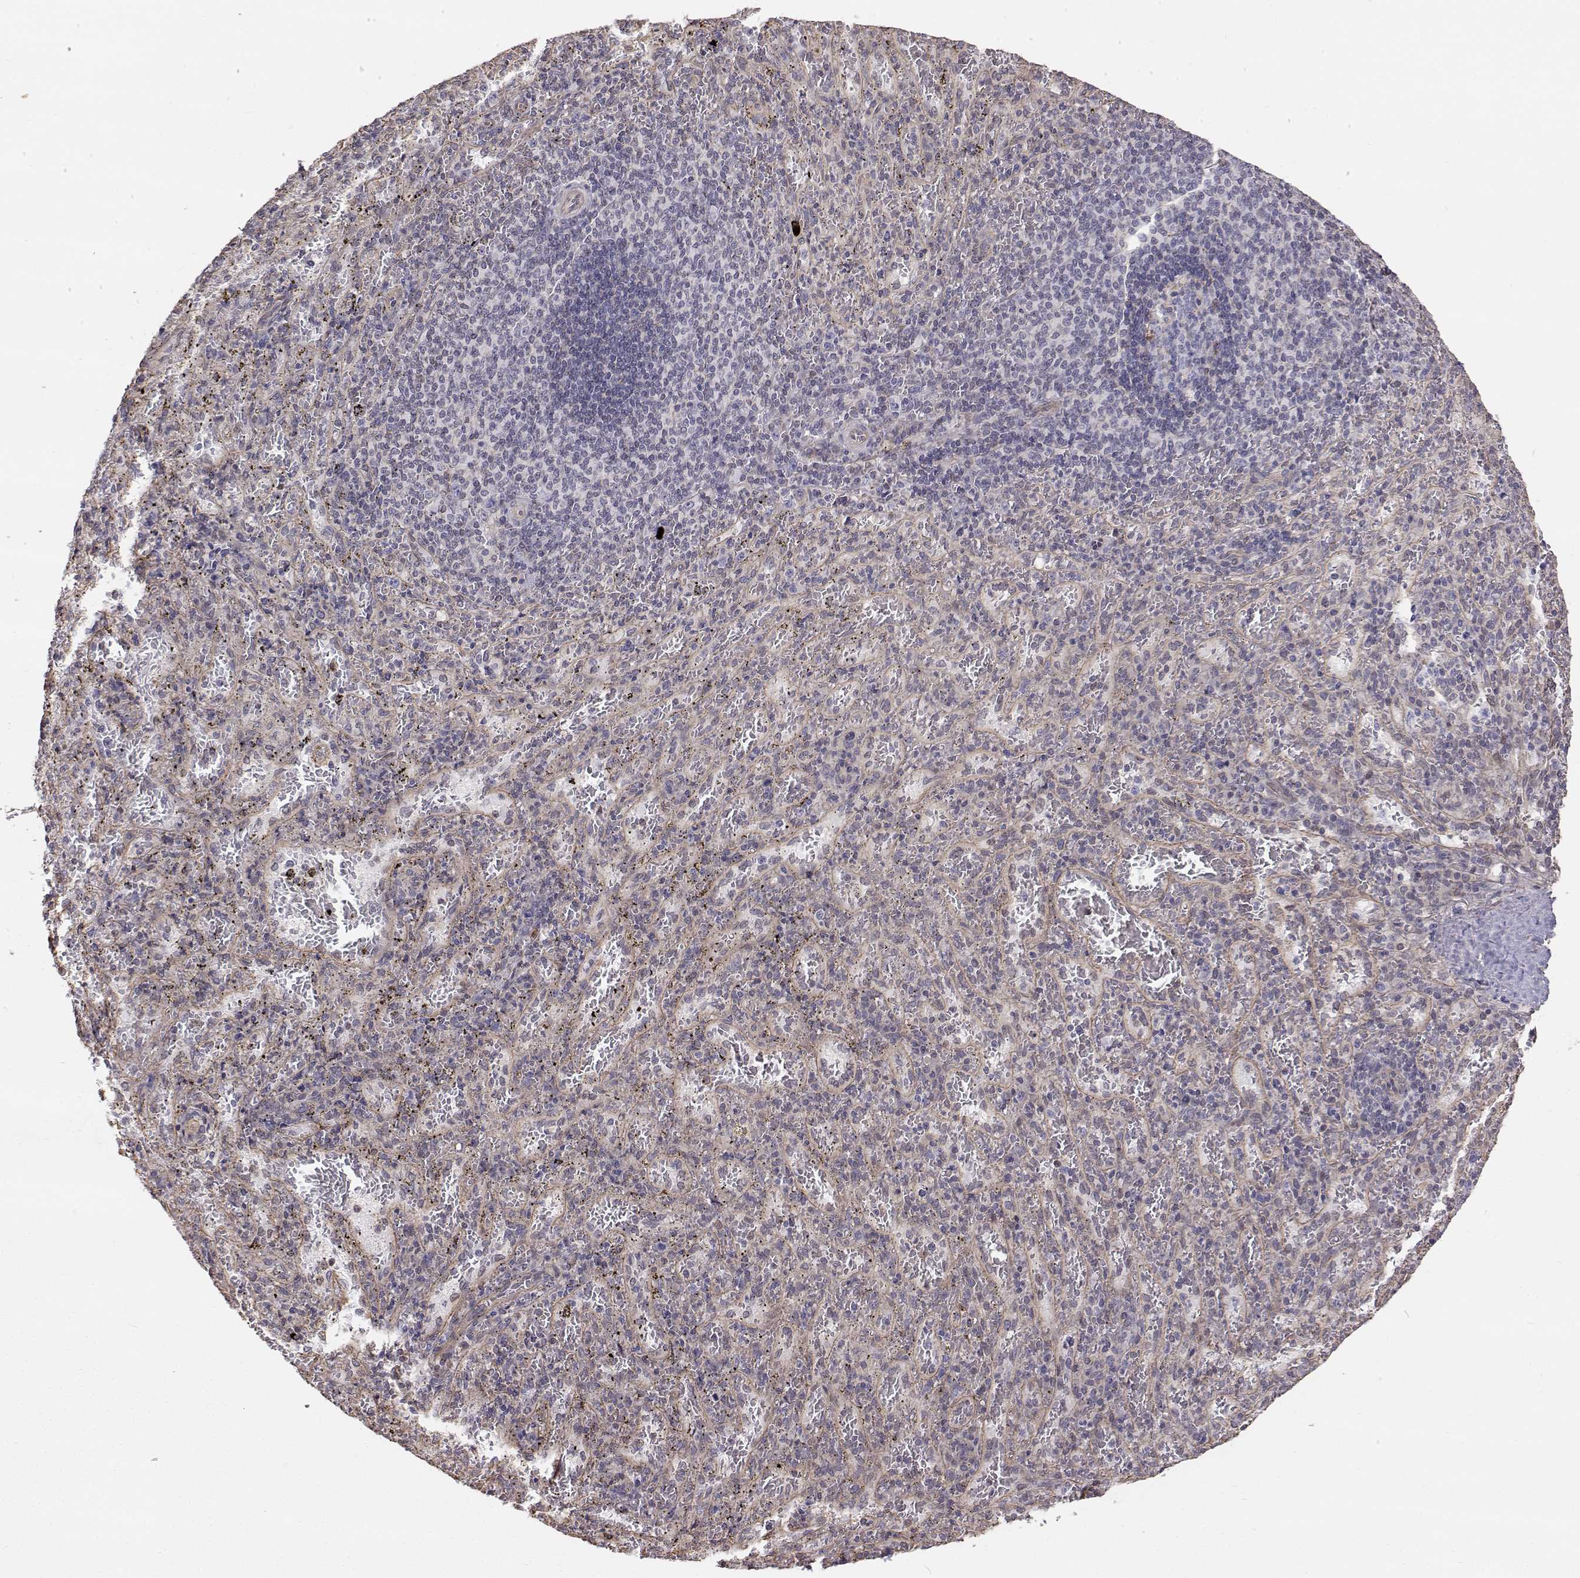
{"staining": {"intensity": "negative", "quantity": "none", "location": "none"}, "tissue": "spleen", "cell_type": "Cells in red pulp", "image_type": "normal", "snomed": [{"axis": "morphology", "description": "Normal tissue, NOS"}, {"axis": "topography", "description": "Spleen"}], "caption": "This photomicrograph is of benign spleen stained with immunohistochemistry to label a protein in brown with the nuclei are counter-stained blue. There is no staining in cells in red pulp. (DAB immunohistochemistry (IHC), high magnification).", "gene": "GSDMA", "patient": {"sex": "male", "age": 57}}